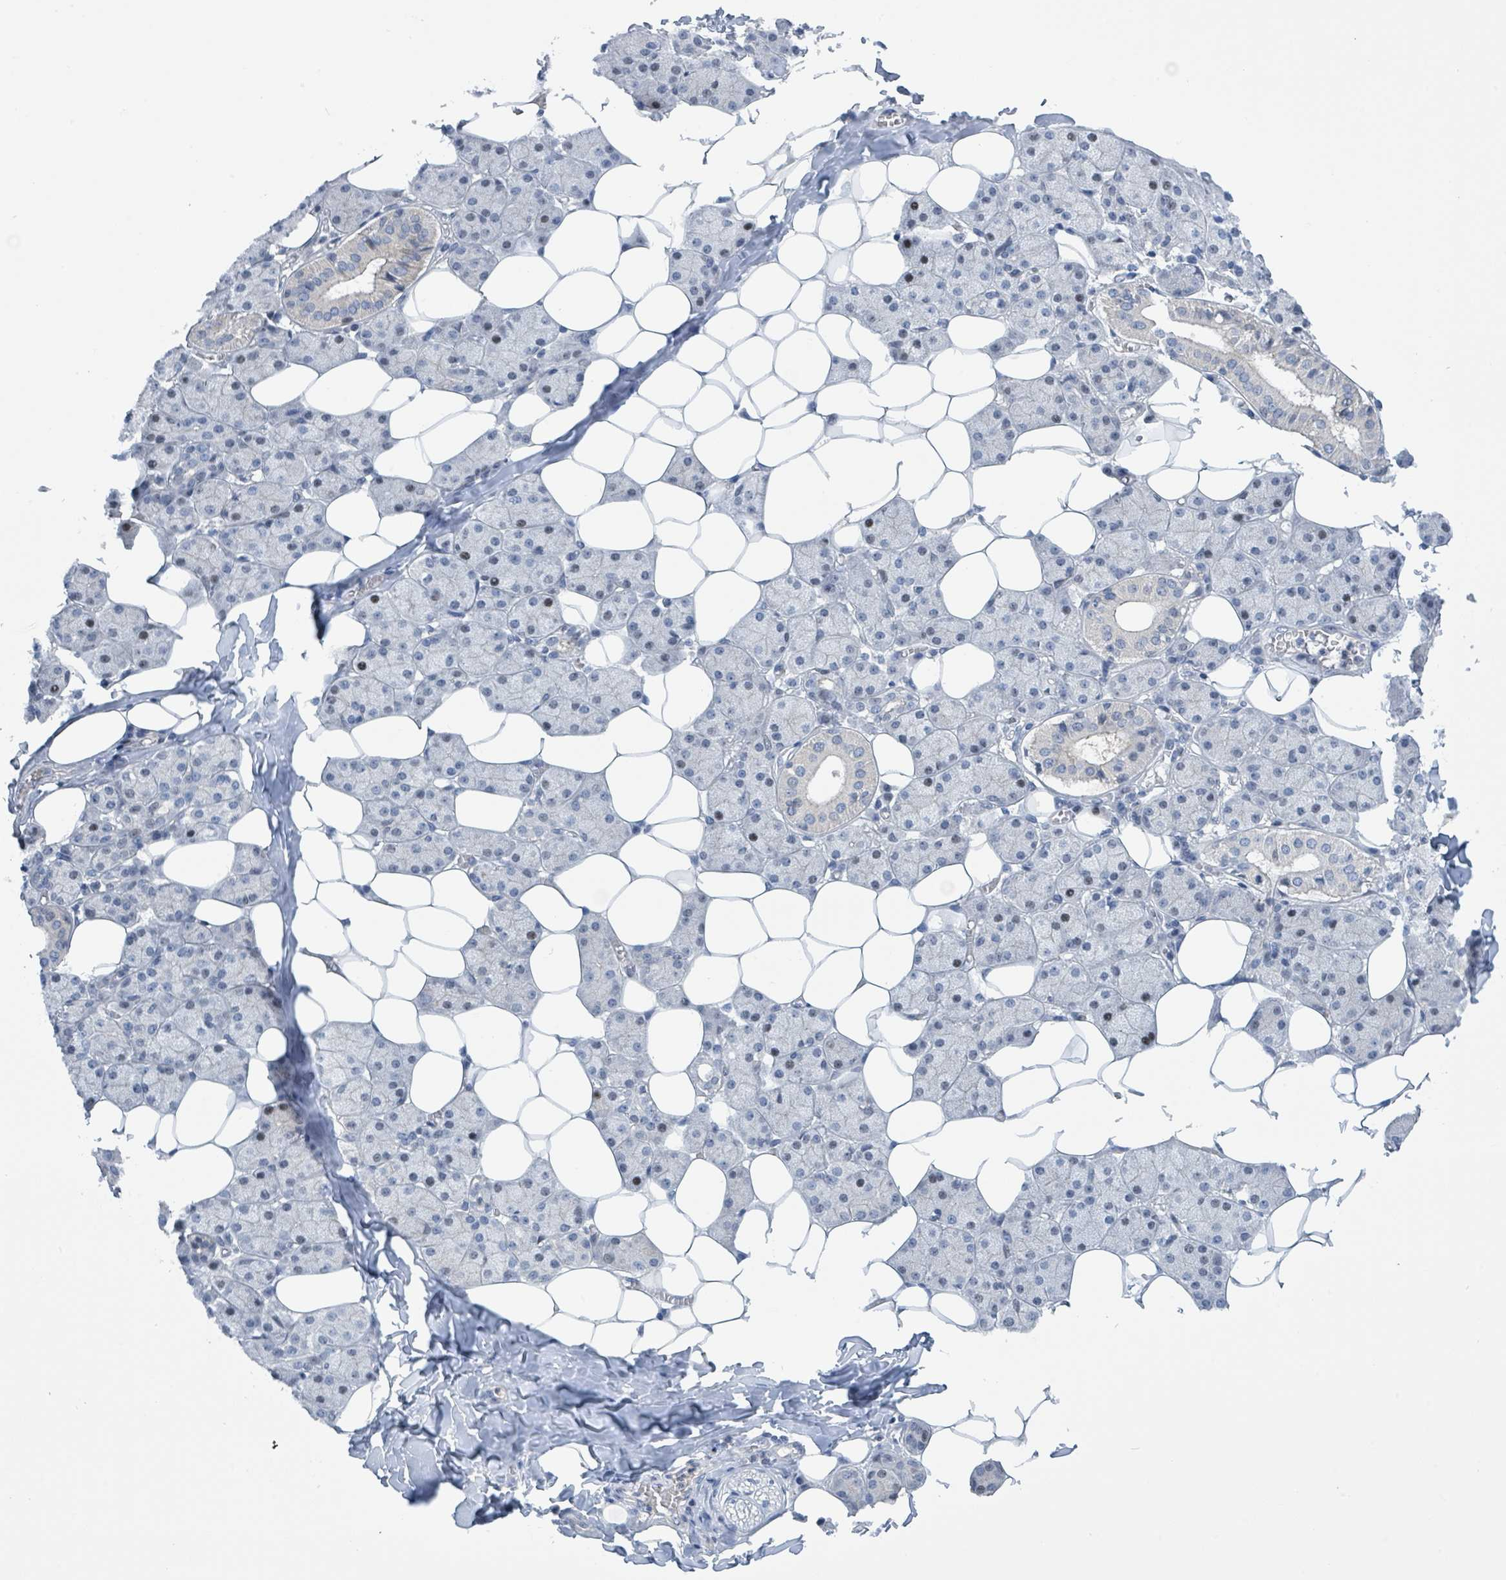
{"staining": {"intensity": "moderate", "quantity": "<25%", "location": "cytoplasmic/membranous,nuclear"}, "tissue": "salivary gland", "cell_type": "Glandular cells", "image_type": "normal", "snomed": [{"axis": "morphology", "description": "Normal tissue, NOS"}, {"axis": "topography", "description": "Salivary gland"}], "caption": "High-power microscopy captured an IHC image of benign salivary gland, revealing moderate cytoplasmic/membranous,nuclear staining in approximately <25% of glandular cells. Ihc stains the protein in brown and the nuclei are stained blue.", "gene": "DGKZ", "patient": {"sex": "female", "age": 33}}